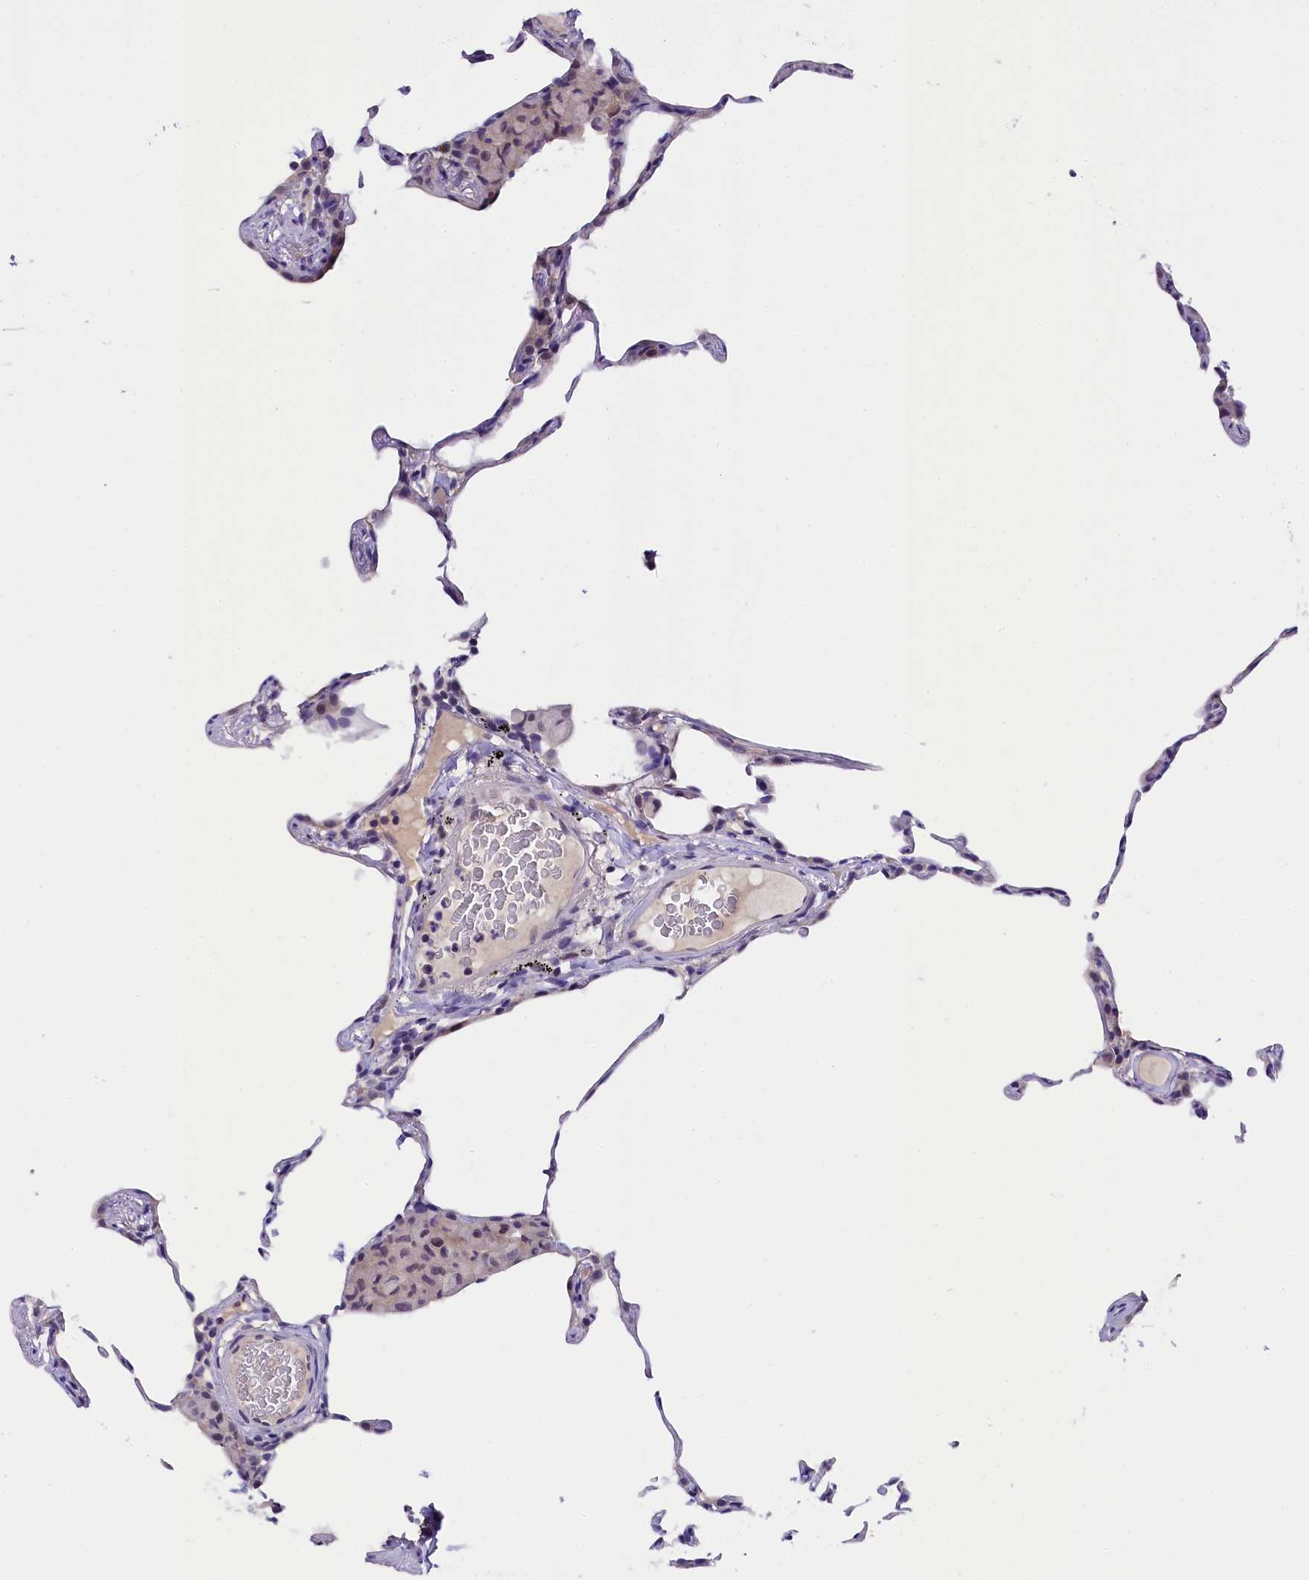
{"staining": {"intensity": "negative", "quantity": "none", "location": "none"}, "tissue": "lung", "cell_type": "Alveolar cells", "image_type": "normal", "snomed": [{"axis": "morphology", "description": "Normal tissue, NOS"}, {"axis": "topography", "description": "Lung"}], "caption": "Immunohistochemistry (IHC) image of benign human lung stained for a protein (brown), which shows no expression in alveolar cells.", "gene": "IQCN", "patient": {"sex": "female", "age": 57}}